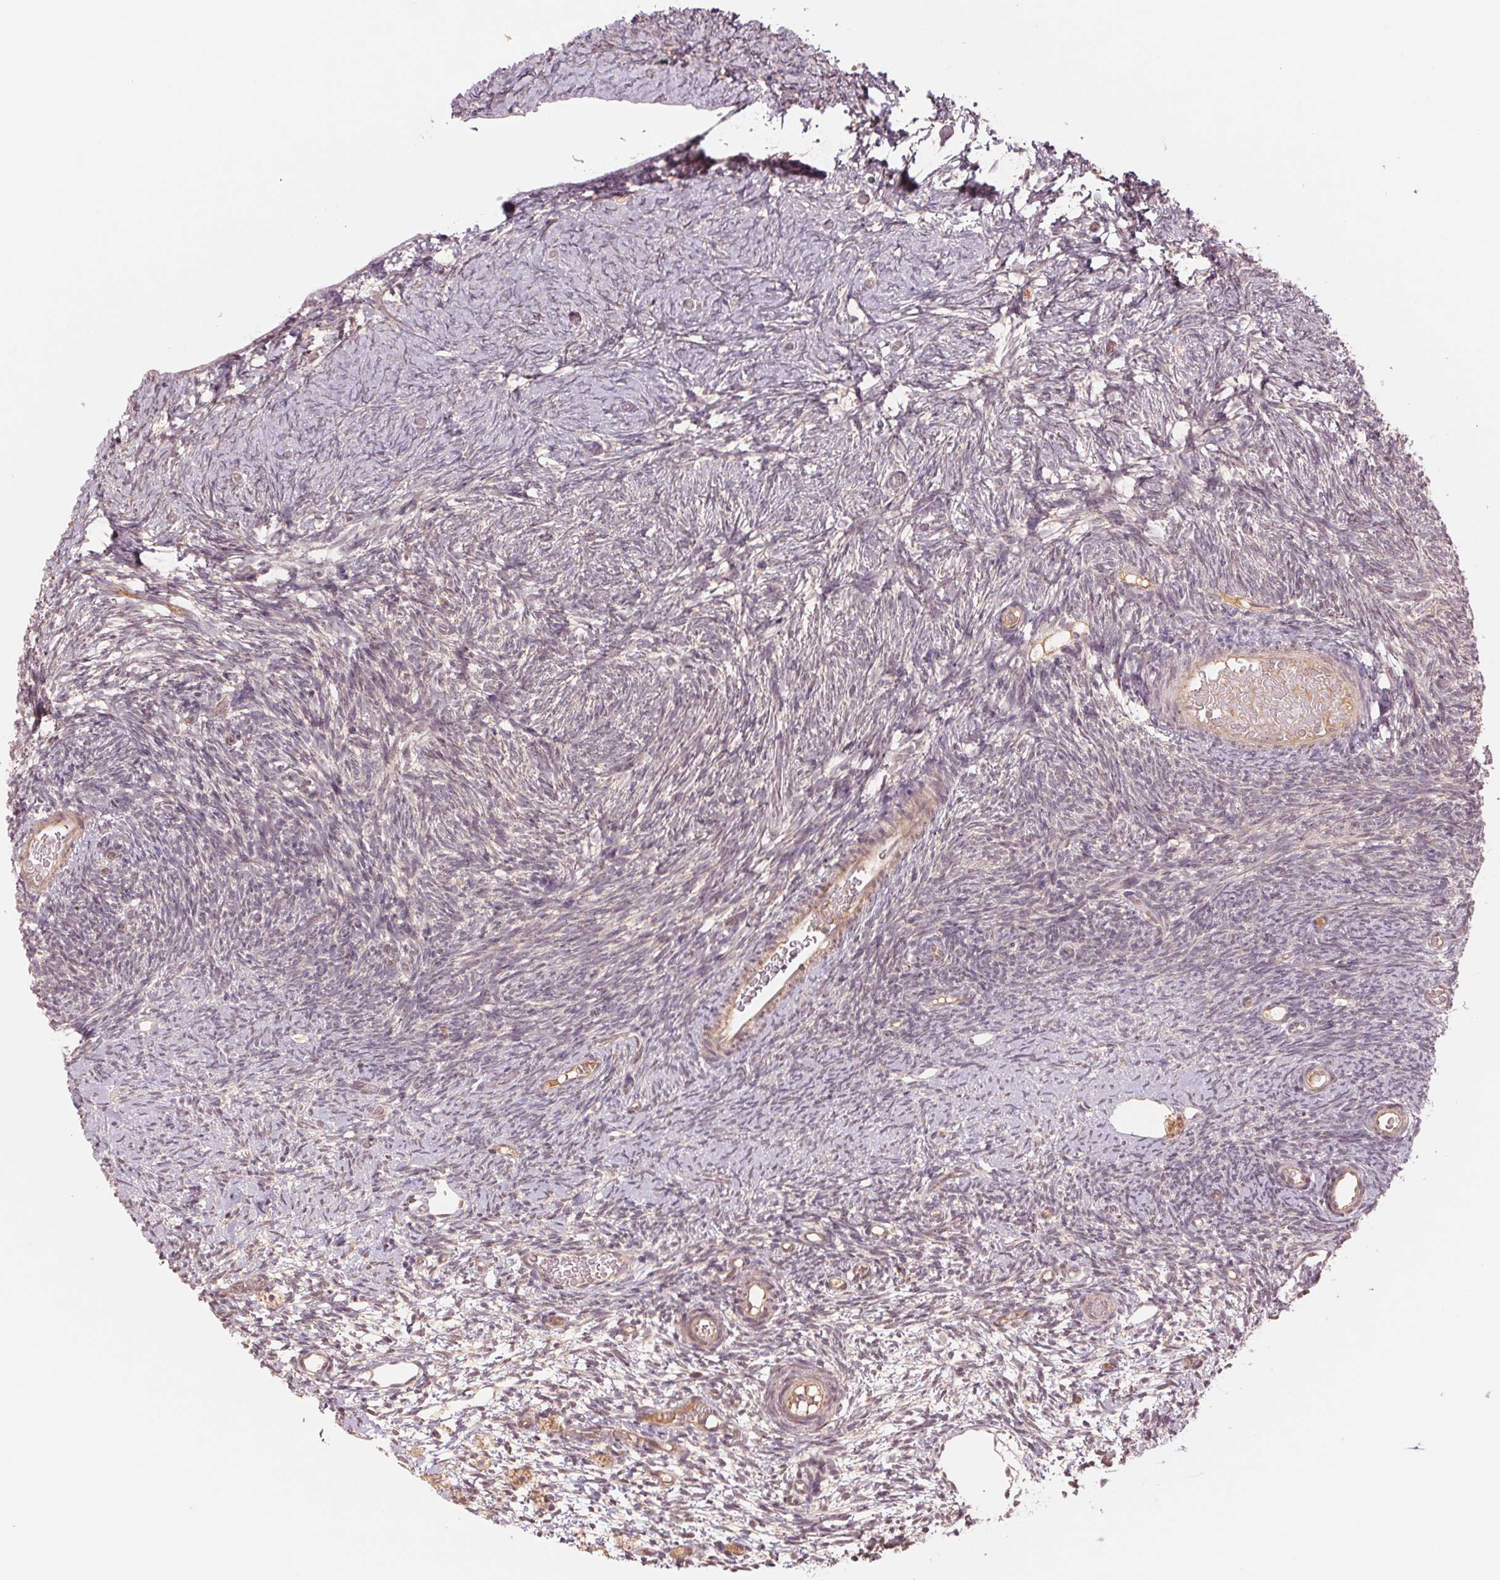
{"staining": {"intensity": "weak", "quantity": ">75%", "location": "cytoplasmic/membranous"}, "tissue": "ovary", "cell_type": "Follicle cells", "image_type": "normal", "snomed": [{"axis": "morphology", "description": "Normal tissue, NOS"}, {"axis": "topography", "description": "Ovary"}], "caption": "Immunohistochemical staining of unremarkable human ovary reveals >75% levels of weak cytoplasmic/membranous protein staining in about >75% of follicle cells. The staining was performed using DAB, with brown indicating positive protein expression. Nuclei are stained blue with hematoxylin.", "gene": "PPIAL4A", "patient": {"sex": "female", "age": 39}}